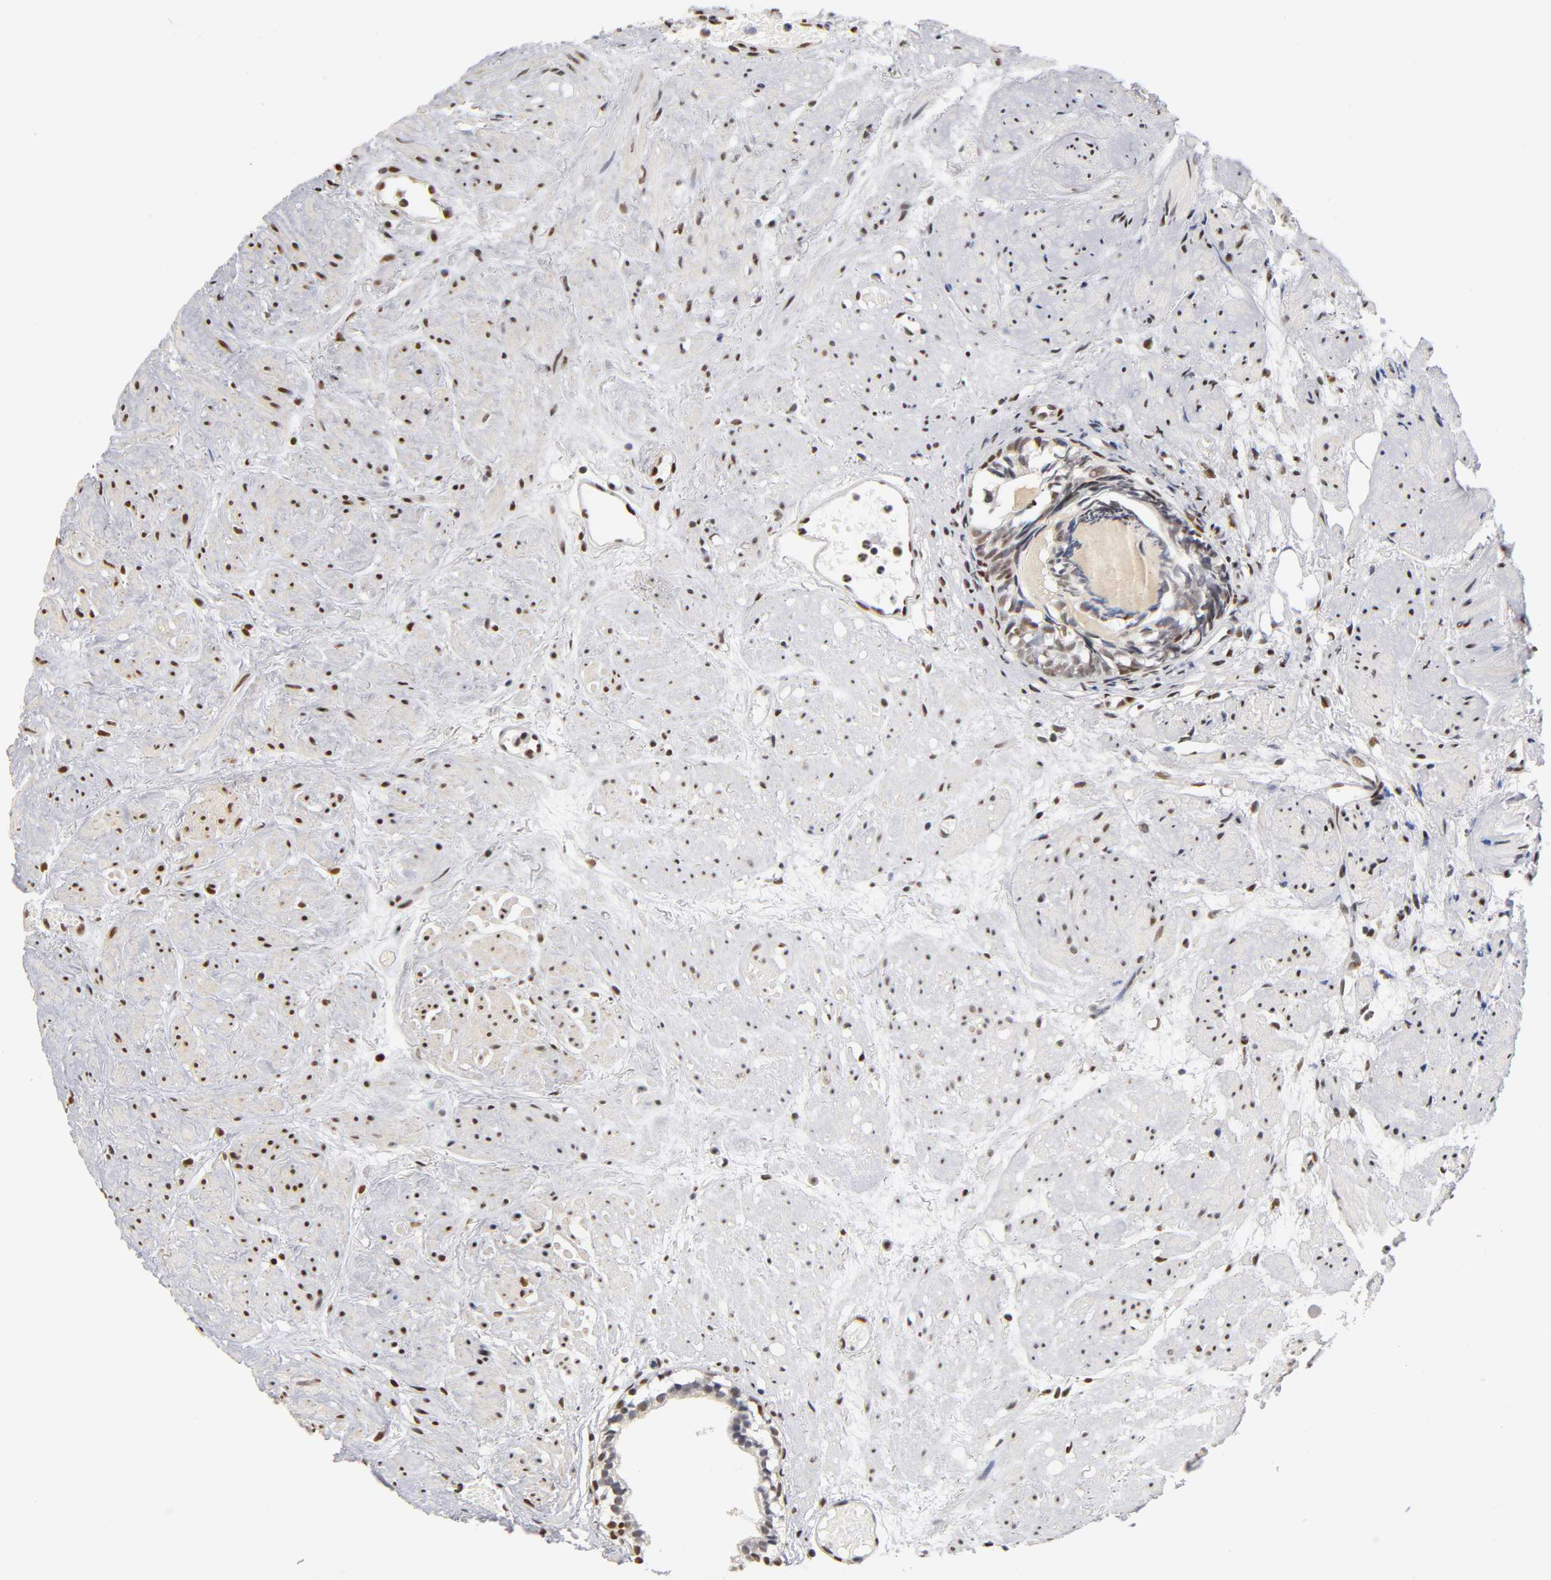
{"staining": {"intensity": "weak", "quantity": "25%-75%", "location": "nuclear"}, "tissue": "prostate cancer", "cell_type": "Tumor cells", "image_type": "cancer", "snomed": [{"axis": "morphology", "description": "Adenocarcinoma, High grade"}, {"axis": "topography", "description": "Prostate"}], "caption": "A brown stain highlights weak nuclear positivity of a protein in human prostate high-grade adenocarcinoma tumor cells.", "gene": "NR3C1", "patient": {"sex": "male", "age": 85}}